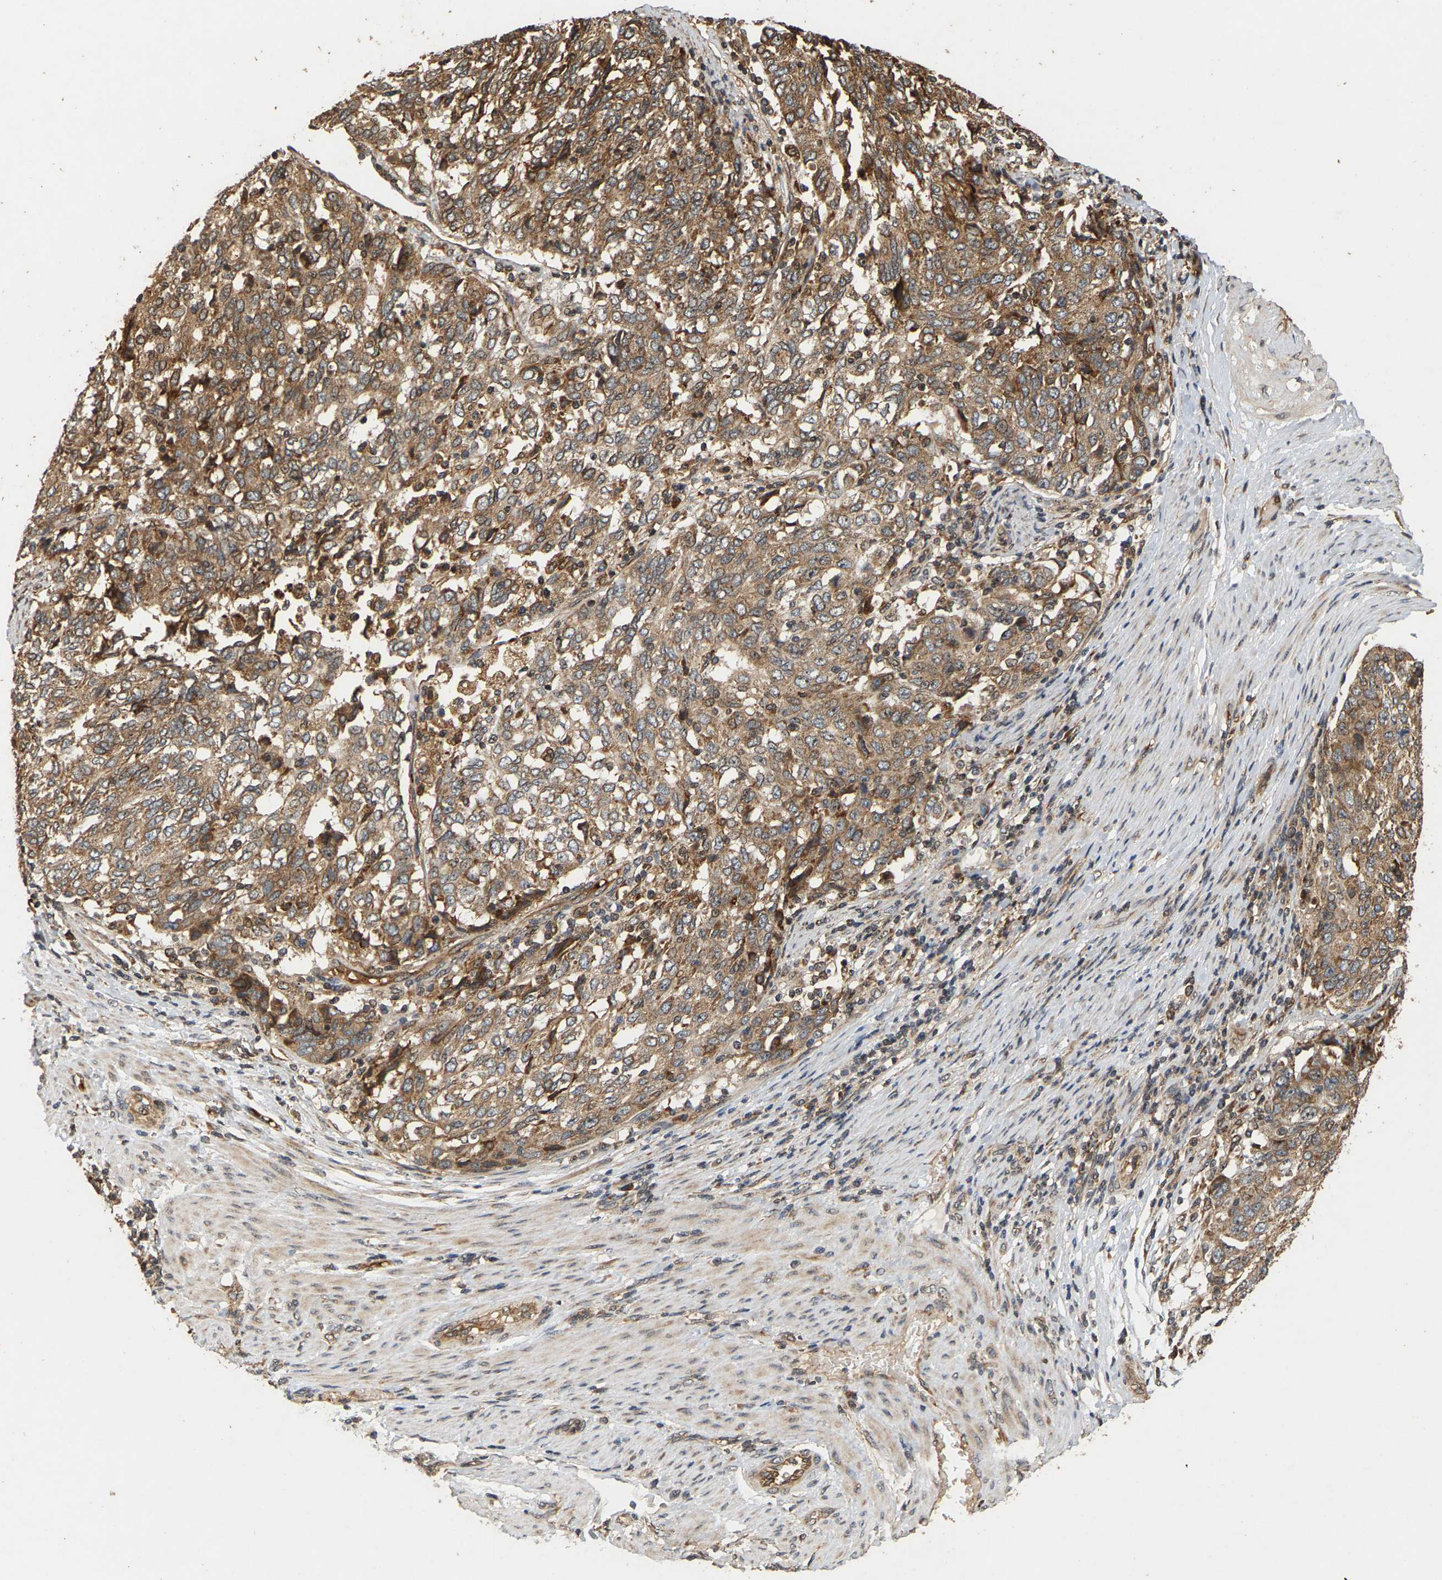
{"staining": {"intensity": "moderate", "quantity": ">75%", "location": "cytoplasmic/membranous"}, "tissue": "endometrial cancer", "cell_type": "Tumor cells", "image_type": "cancer", "snomed": [{"axis": "morphology", "description": "Adenocarcinoma, NOS"}, {"axis": "topography", "description": "Endometrium"}], "caption": "A photomicrograph of endometrial adenocarcinoma stained for a protein shows moderate cytoplasmic/membranous brown staining in tumor cells.", "gene": "CIDEC", "patient": {"sex": "female", "age": 80}}